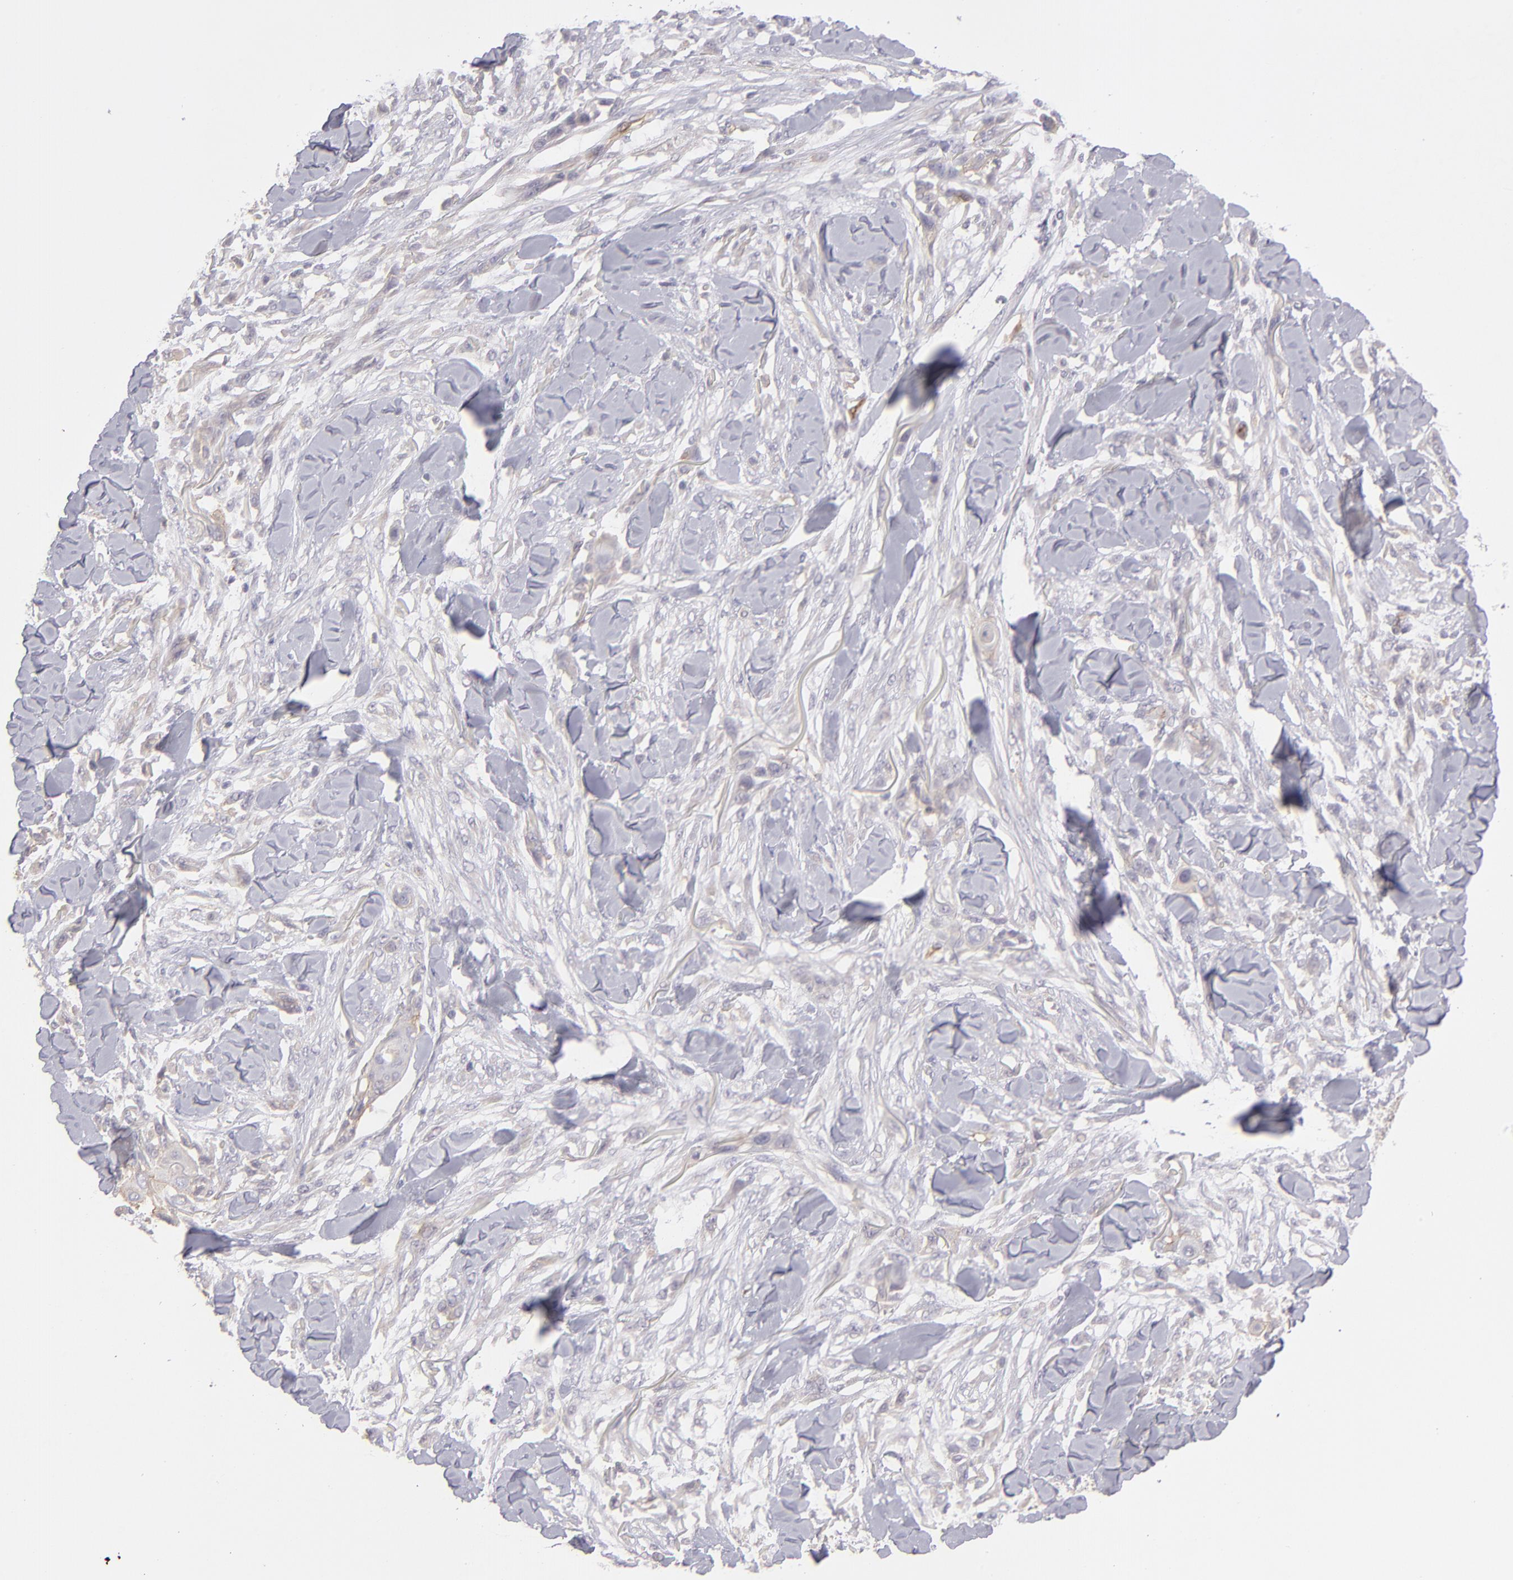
{"staining": {"intensity": "negative", "quantity": "none", "location": "none"}, "tissue": "skin cancer", "cell_type": "Tumor cells", "image_type": "cancer", "snomed": [{"axis": "morphology", "description": "Squamous cell carcinoma, NOS"}, {"axis": "topography", "description": "Skin"}], "caption": "Tumor cells are negative for protein expression in human skin cancer. (DAB (3,3'-diaminobenzidine) immunohistochemistry, high magnification).", "gene": "THBD", "patient": {"sex": "female", "age": 59}}